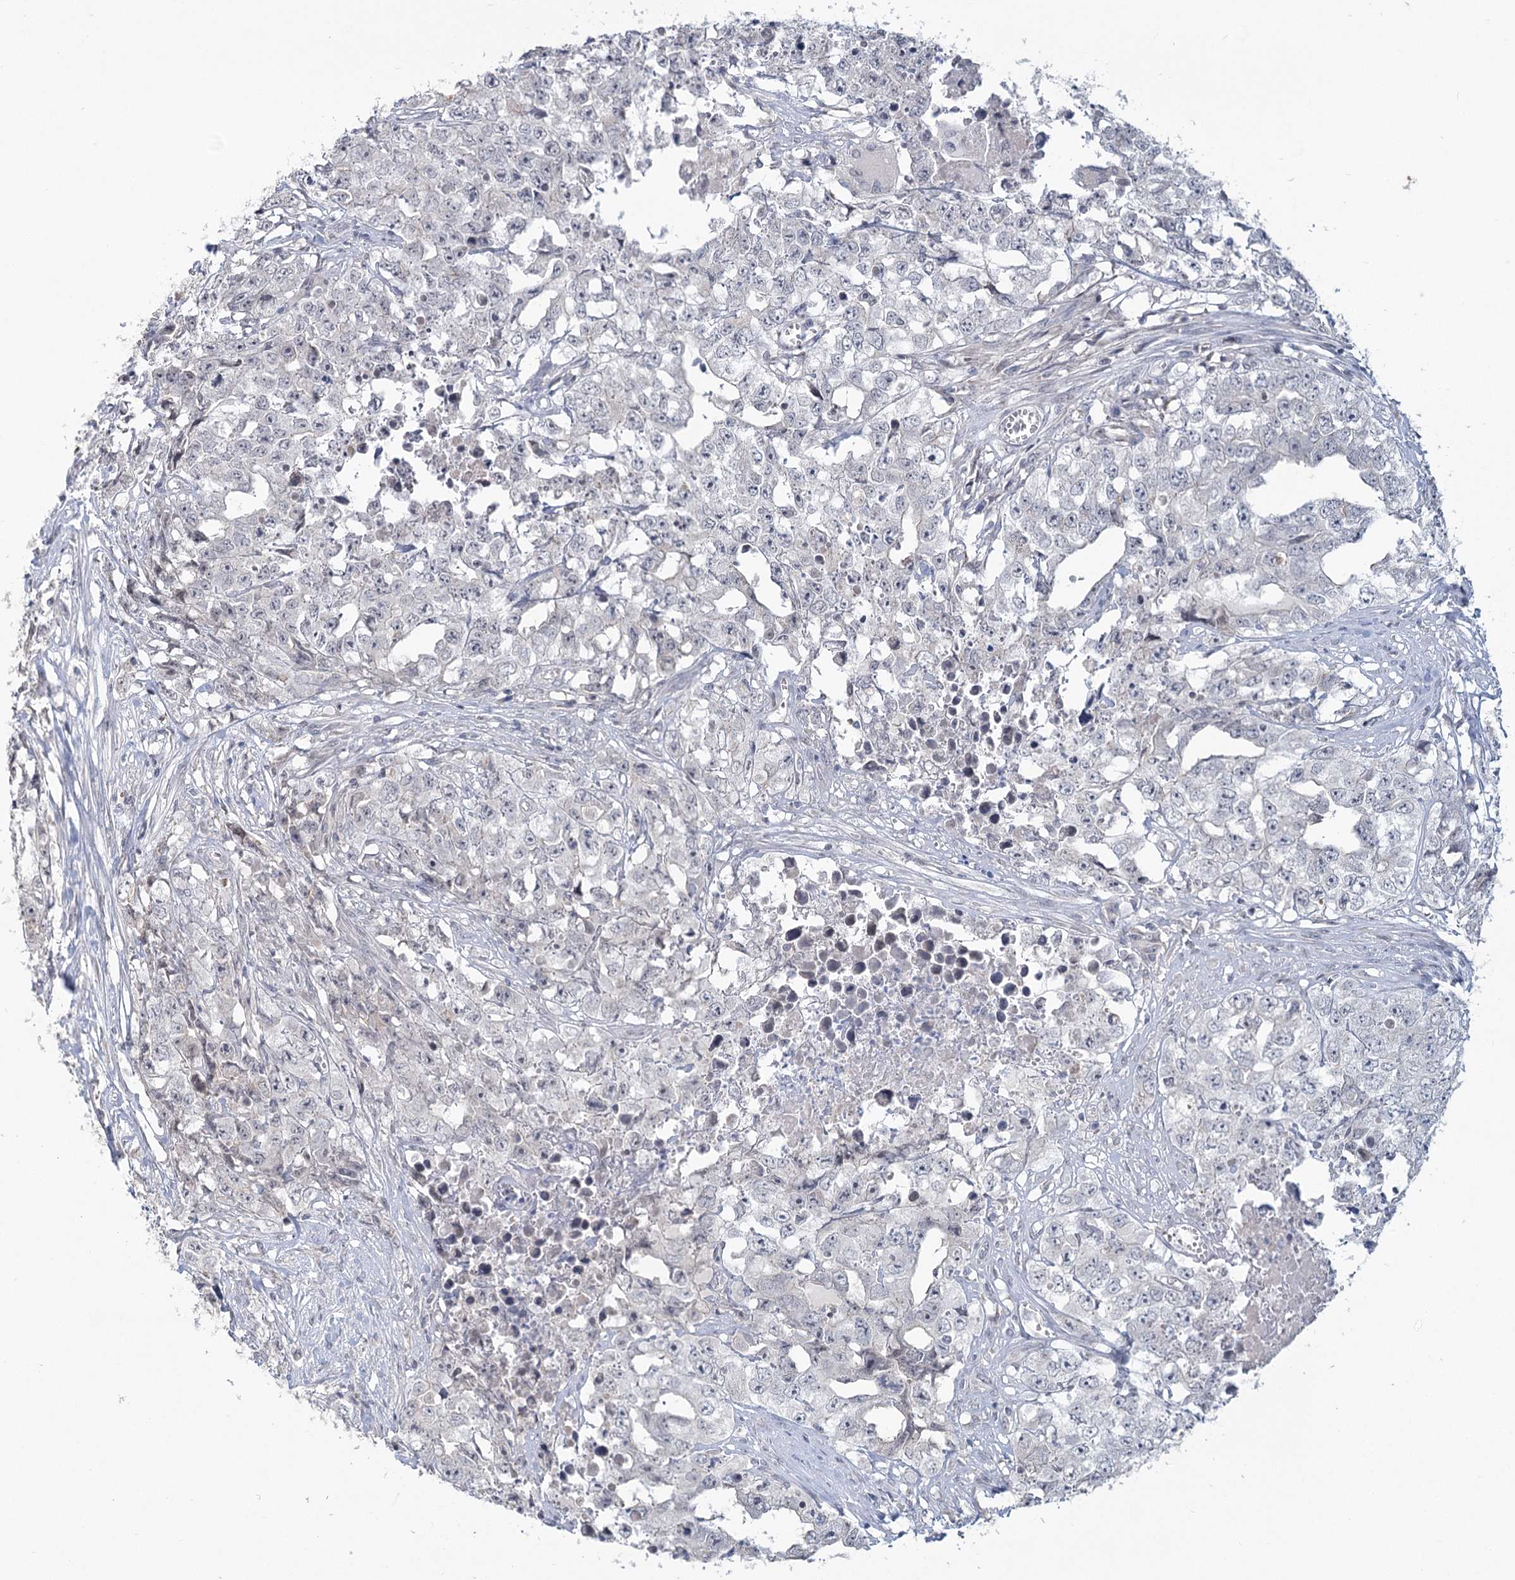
{"staining": {"intensity": "negative", "quantity": "none", "location": "none"}, "tissue": "testis cancer", "cell_type": "Tumor cells", "image_type": "cancer", "snomed": [{"axis": "morphology", "description": "Seminoma, NOS"}, {"axis": "morphology", "description": "Carcinoma, Embryonal, NOS"}, {"axis": "topography", "description": "Testis"}], "caption": "The photomicrograph demonstrates no staining of tumor cells in seminoma (testis). (Immunohistochemistry, brightfield microscopy, high magnification).", "gene": "SLC9A3", "patient": {"sex": "male", "age": 43}}